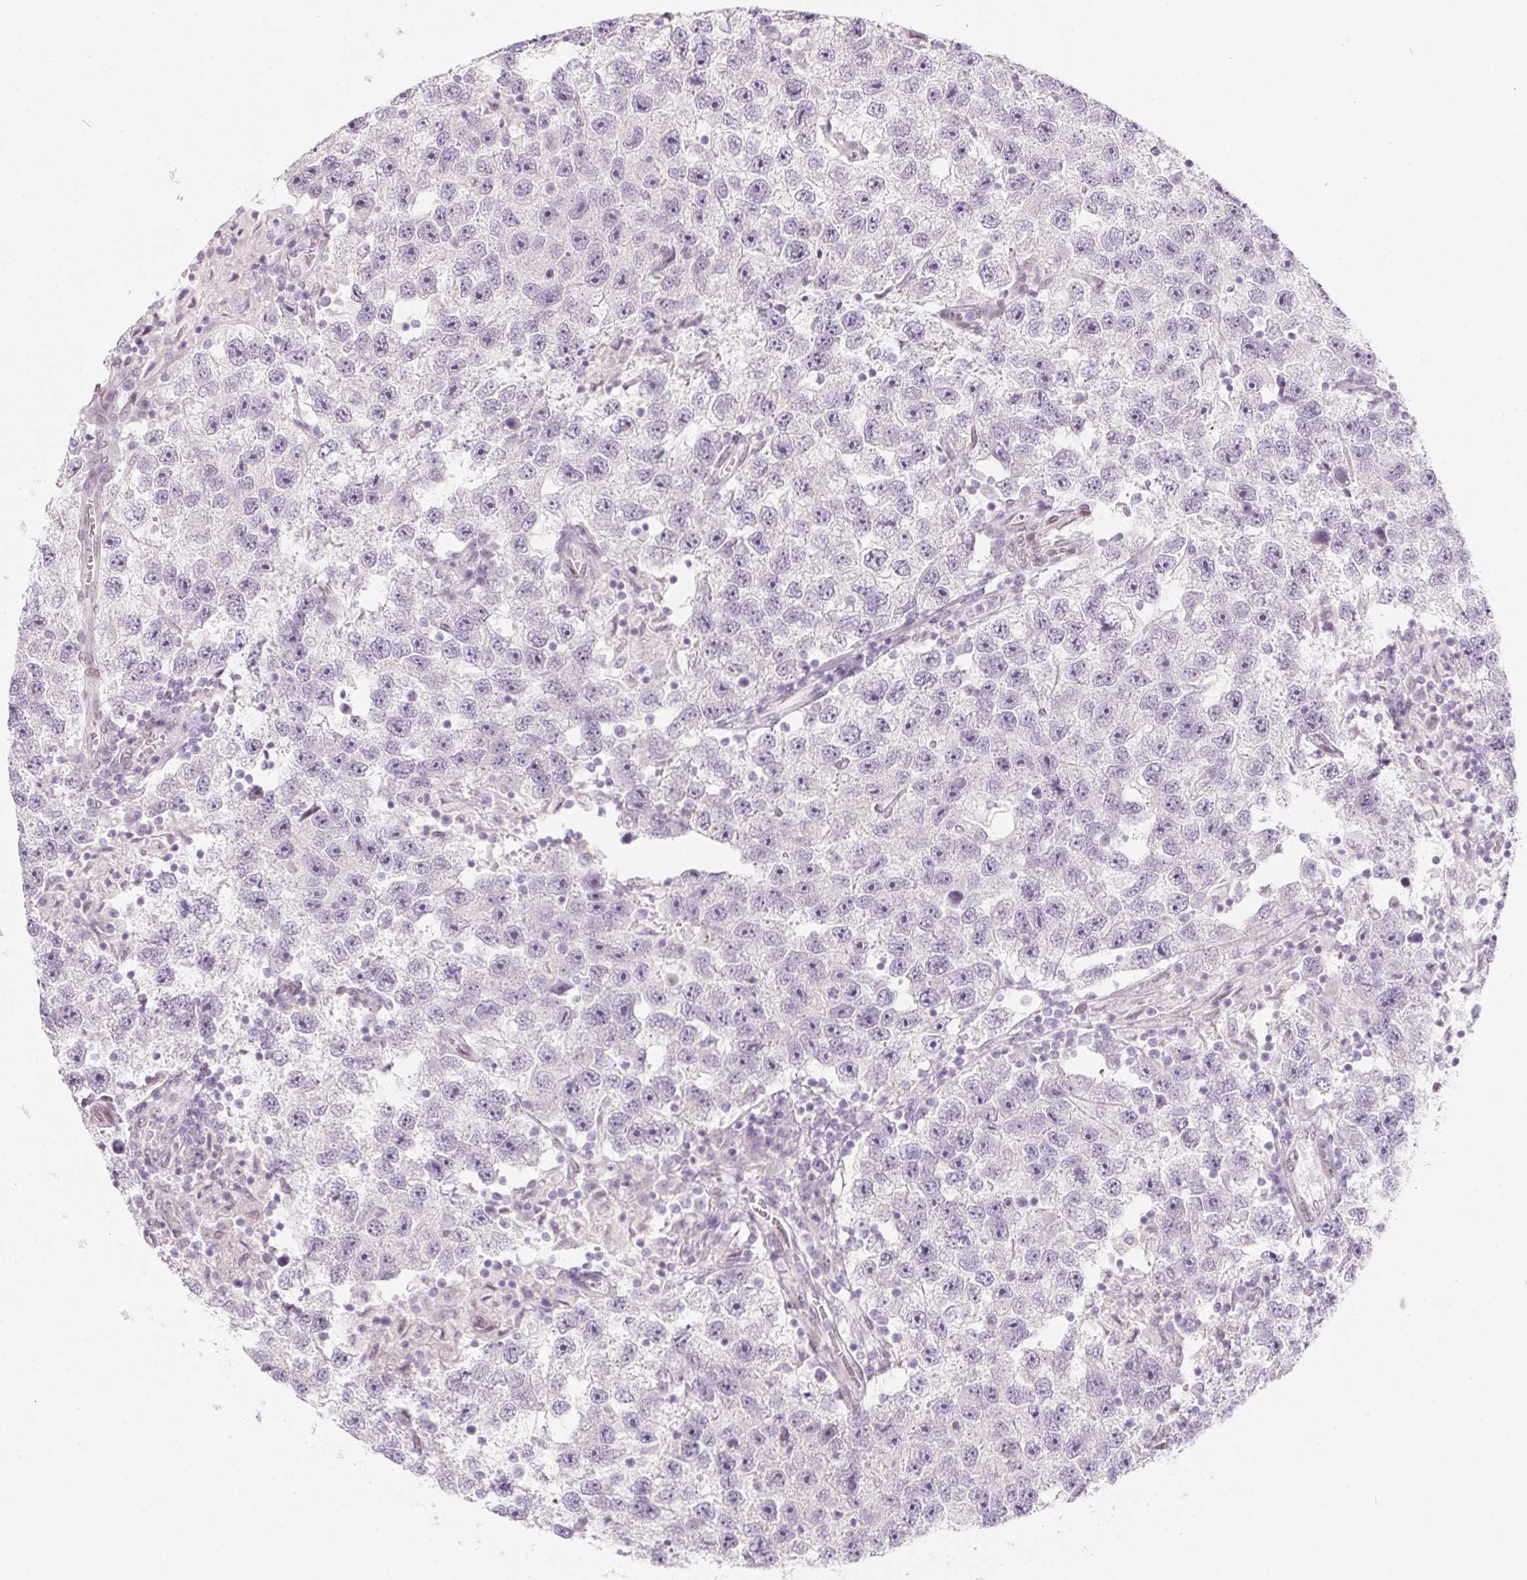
{"staining": {"intensity": "negative", "quantity": "none", "location": "none"}, "tissue": "testis cancer", "cell_type": "Tumor cells", "image_type": "cancer", "snomed": [{"axis": "morphology", "description": "Seminoma, NOS"}, {"axis": "topography", "description": "Testis"}], "caption": "High magnification brightfield microscopy of seminoma (testis) stained with DAB (brown) and counterstained with hematoxylin (blue): tumor cells show no significant staining. Nuclei are stained in blue.", "gene": "KCNQ2", "patient": {"sex": "male", "age": 26}}